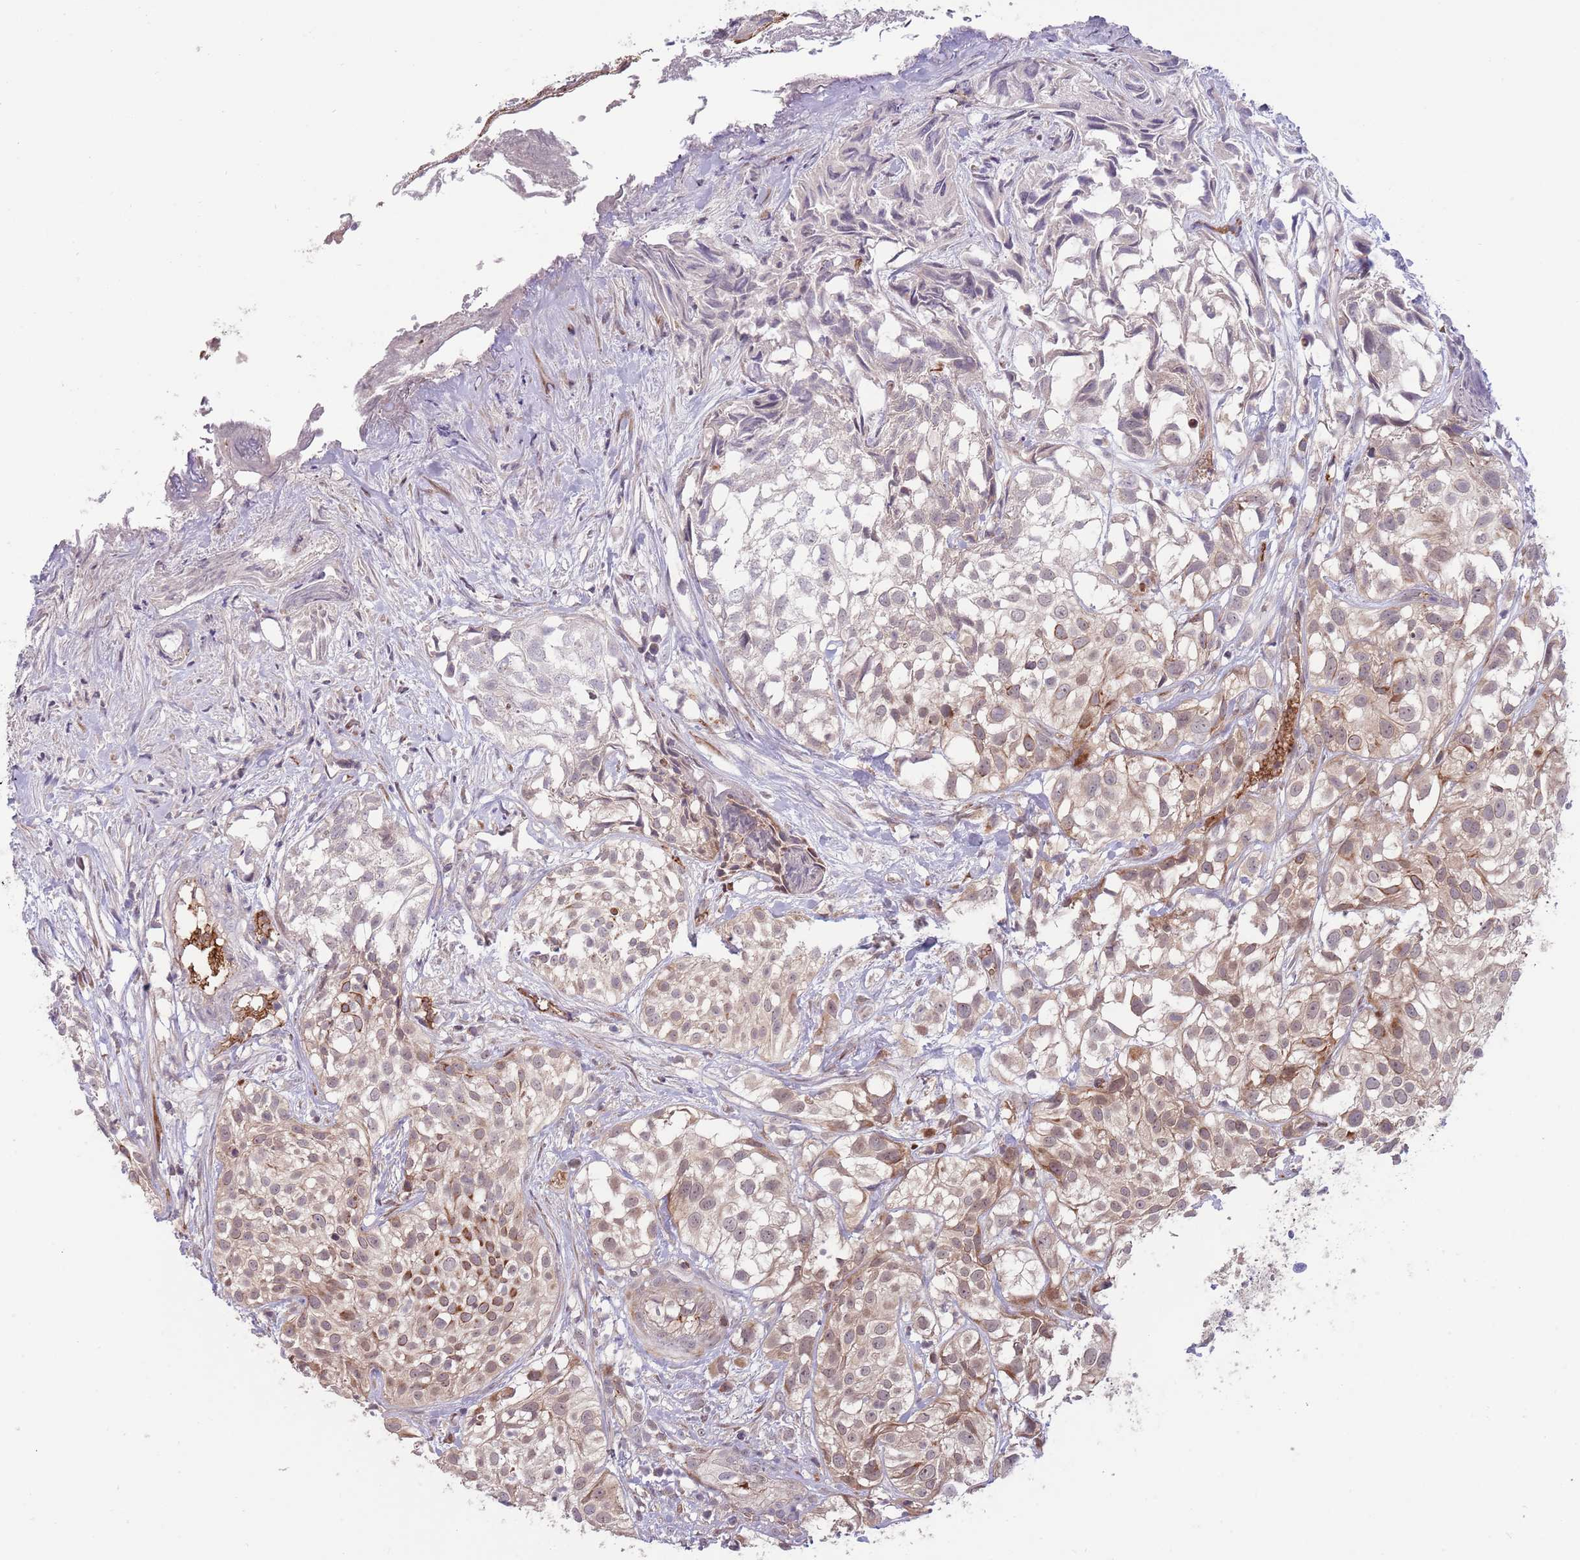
{"staining": {"intensity": "moderate", "quantity": "<25%", "location": "cytoplasmic/membranous"}, "tissue": "urothelial cancer", "cell_type": "Tumor cells", "image_type": "cancer", "snomed": [{"axis": "morphology", "description": "Urothelial carcinoma, High grade"}, {"axis": "topography", "description": "Urinary bladder"}], "caption": "IHC histopathology image of neoplastic tissue: human urothelial cancer stained using immunohistochemistry shows low levels of moderate protein expression localized specifically in the cytoplasmic/membranous of tumor cells, appearing as a cytoplasmic/membranous brown color.", "gene": "NT5DC4", "patient": {"sex": "male", "age": 56}}